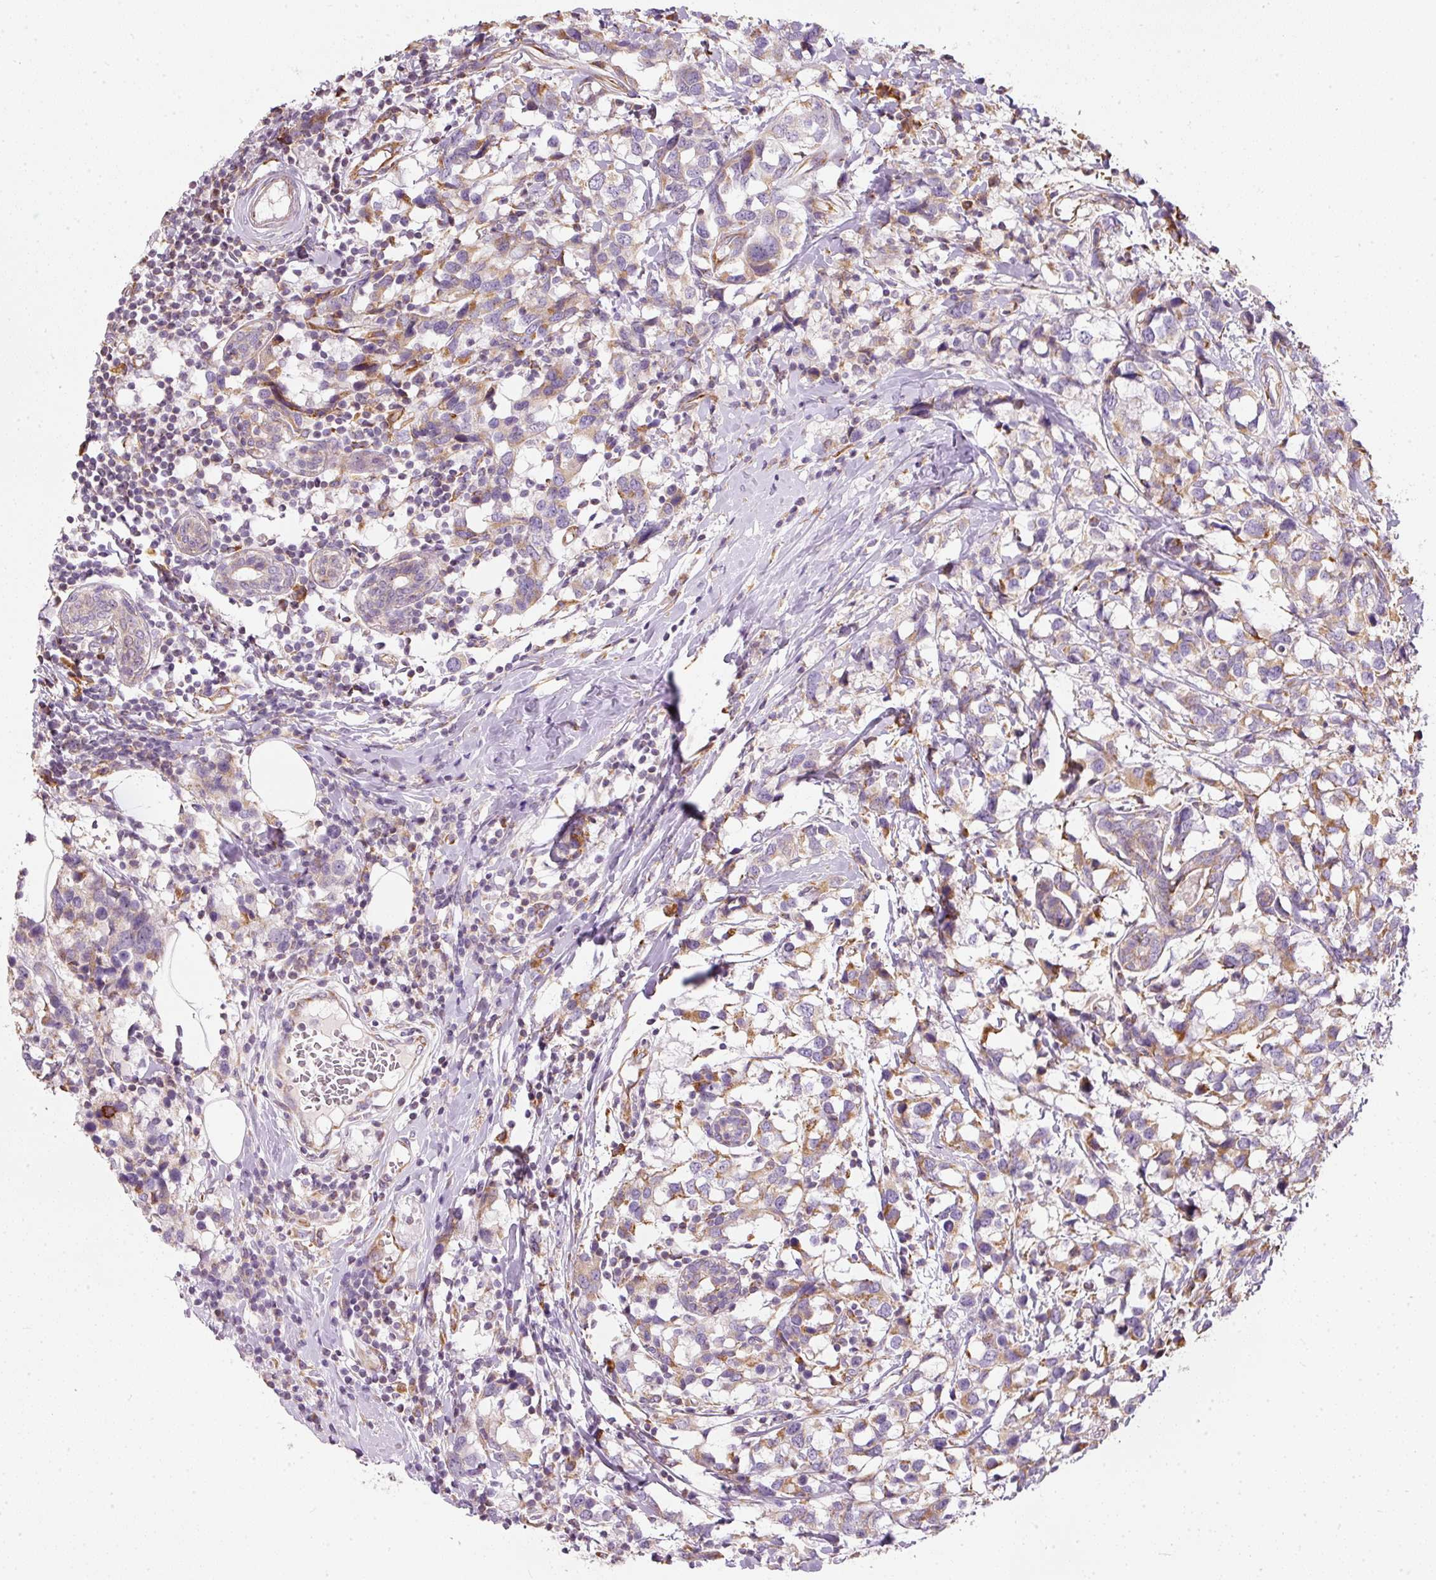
{"staining": {"intensity": "moderate", "quantity": "25%-75%", "location": "cytoplasmic/membranous"}, "tissue": "breast cancer", "cell_type": "Tumor cells", "image_type": "cancer", "snomed": [{"axis": "morphology", "description": "Lobular carcinoma"}, {"axis": "topography", "description": "Breast"}], "caption": "Lobular carcinoma (breast) stained with immunohistochemistry (IHC) displays moderate cytoplasmic/membranous positivity in approximately 25%-75% of tumor cells. Ihc stains the protein of interest in brown and the nuclei are stained blue.", "gene": "MORN4", "patient": {"sex": "female", "age": 59}}